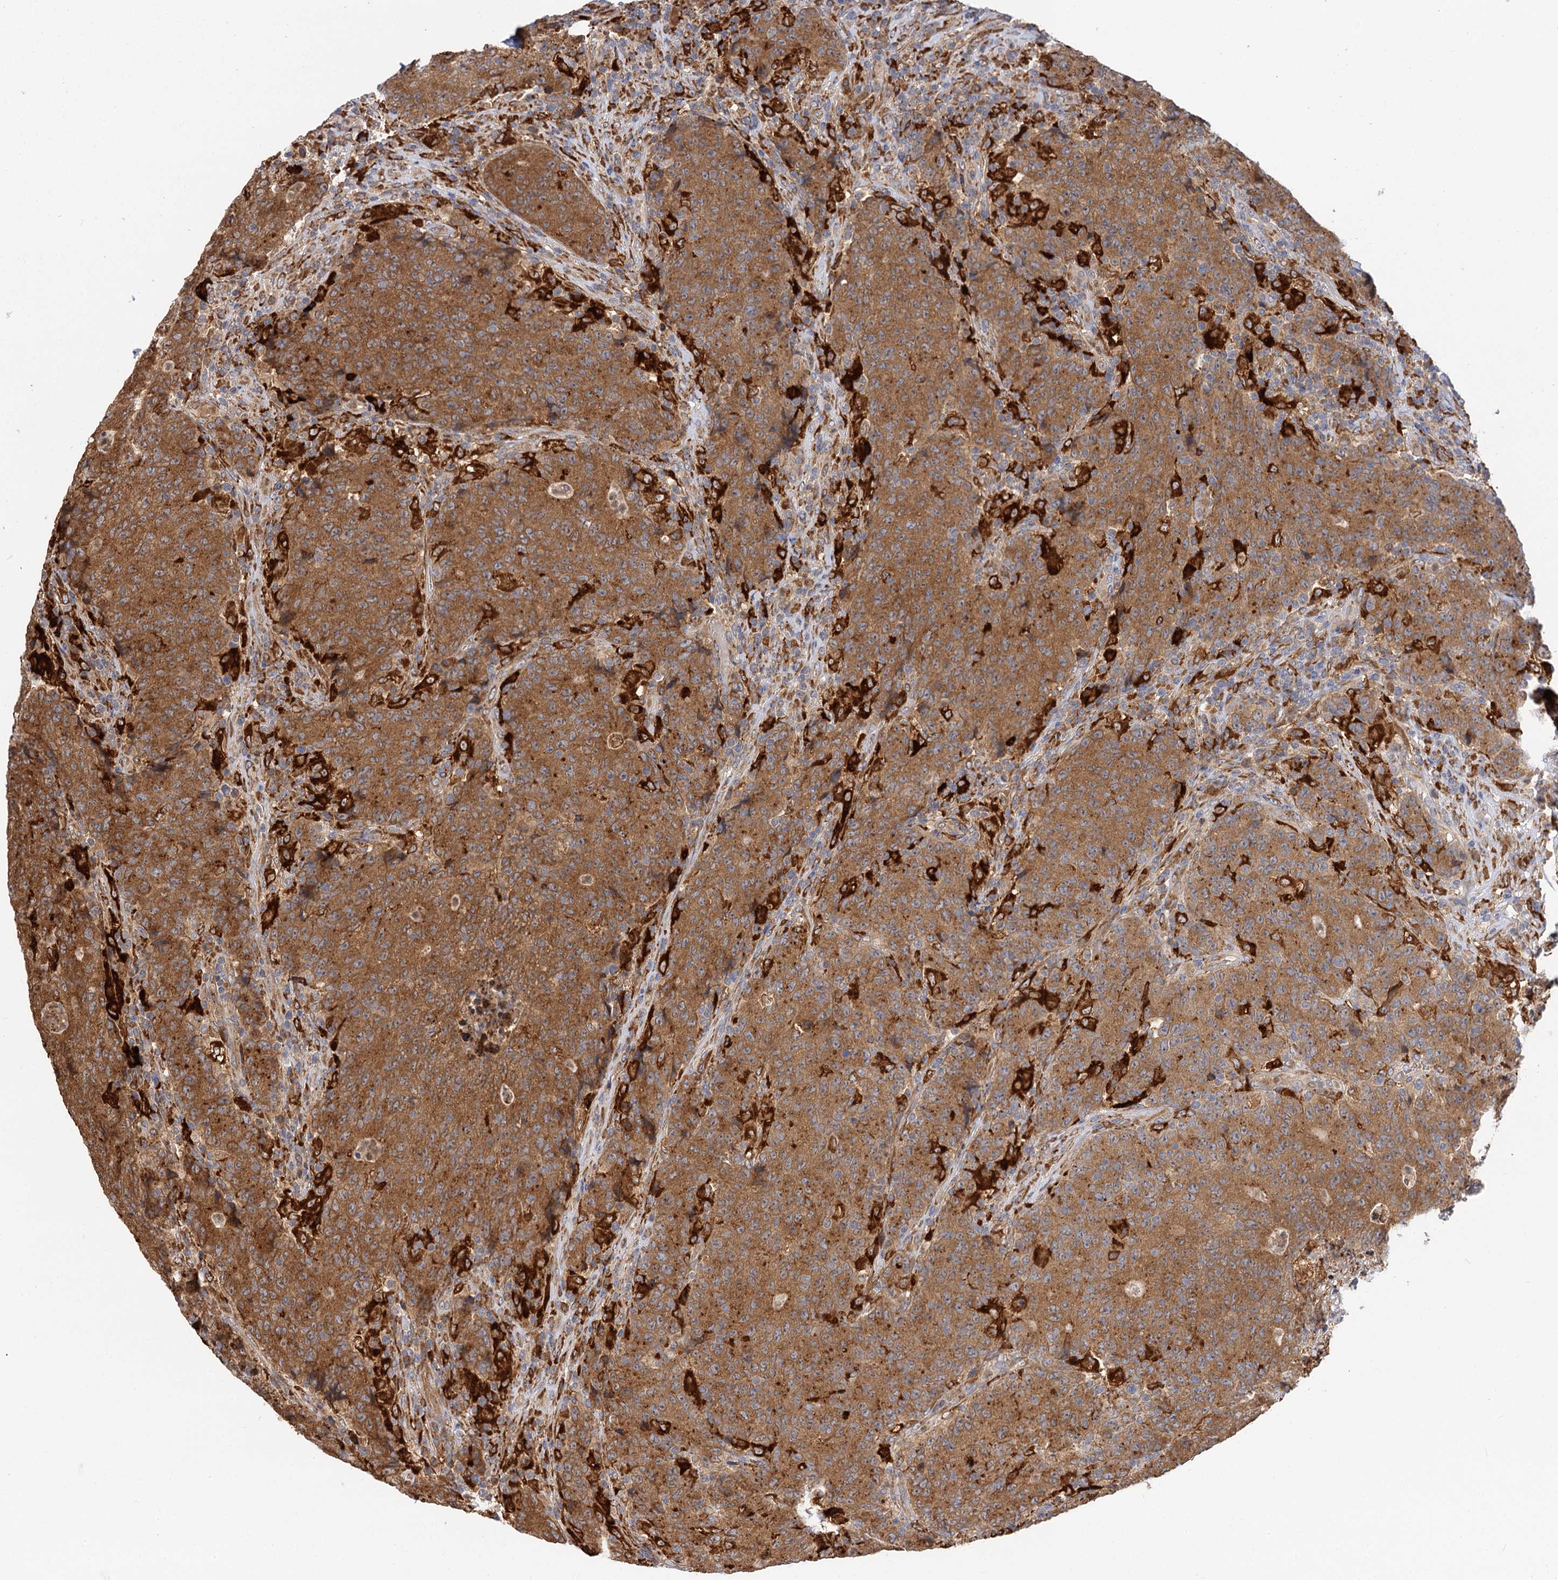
{"staining": {"intensity": "moderate", "quantity": ">75%", "location": "cytoplasmic/membranous"}, "tissue": "colorectal cancer", "cell_type": "Tumor cells", "image_type": "cancer", "snomed": [{"axis": "morphology", "description": "Adenocarcinoma, NOS"}, {"axis": "topography", "description": "Colon"}], "caption": "The immunohistochemical stain shows moderate cytoplasmic/membranous positivity in tumor cells of adenocarcinoma (colorectal) tissue.", "gene": "PPIP5K2", "patient": {"sex": "female", "age": 75}}